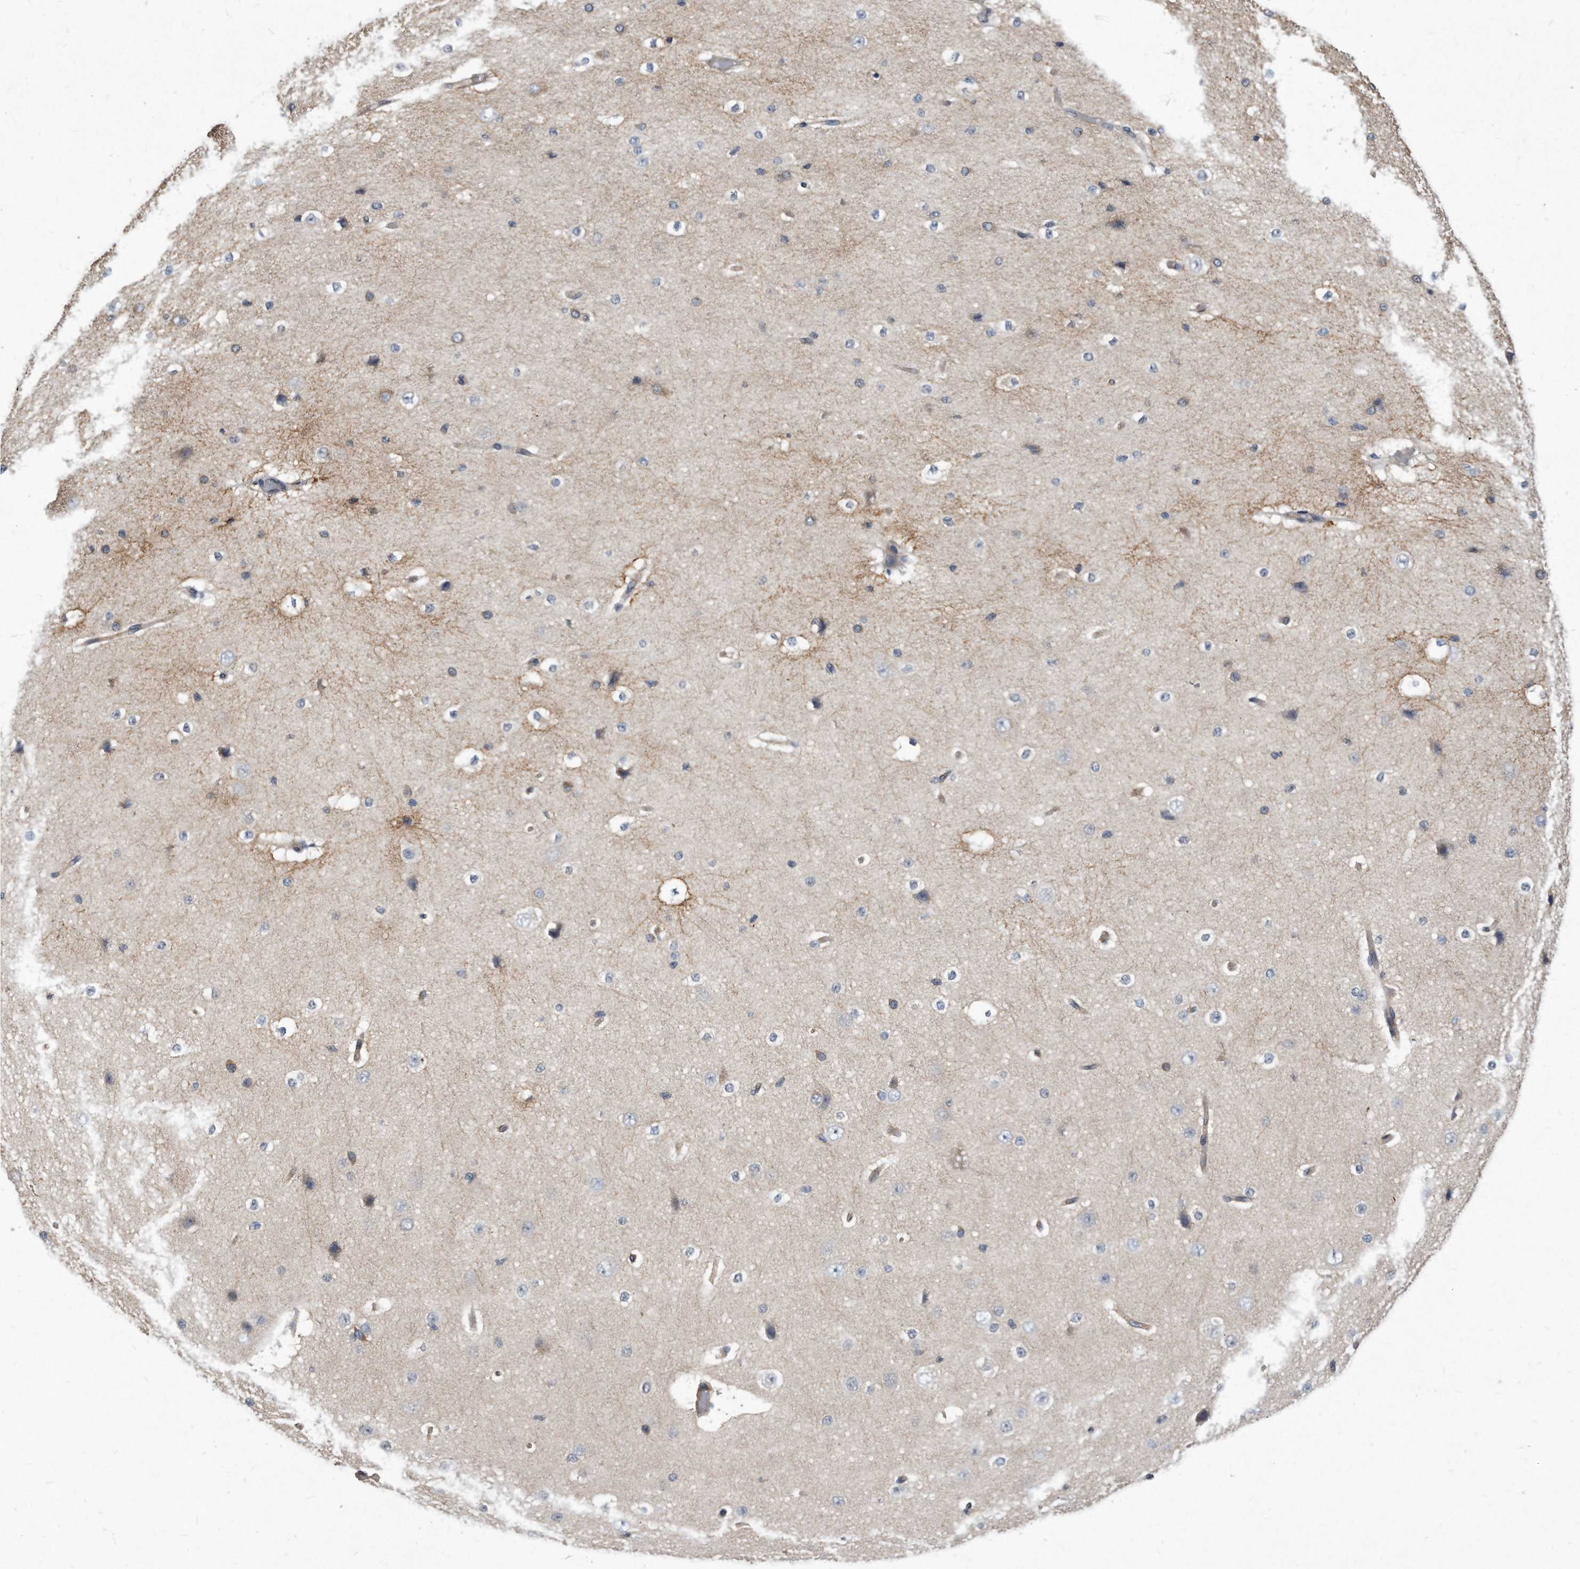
{"staining": {"intensity": "negative", "quantity": "none", "location": "none"}, "tissue": "cerebral cortex", "cell_type": "Endothelial cells", "image_type": "normal", "snomed": [{"axis": "morphology", "description": "Normal tissue, NOS"}, {"axis": "morphology", "description": "Developmental malformation"}, {"axis": "topography", "description": "Cerebral cortex"}], "caption": "Histopathology image shows no significant protein staining in endothelial cells of benign cerebral cortex. (Brightfield microscopy of DAB (3,3'-diaminobenzidine) IHC at high magnification).", "gene": "ATG5", "patient": {"sex": "female", "age": 30}}